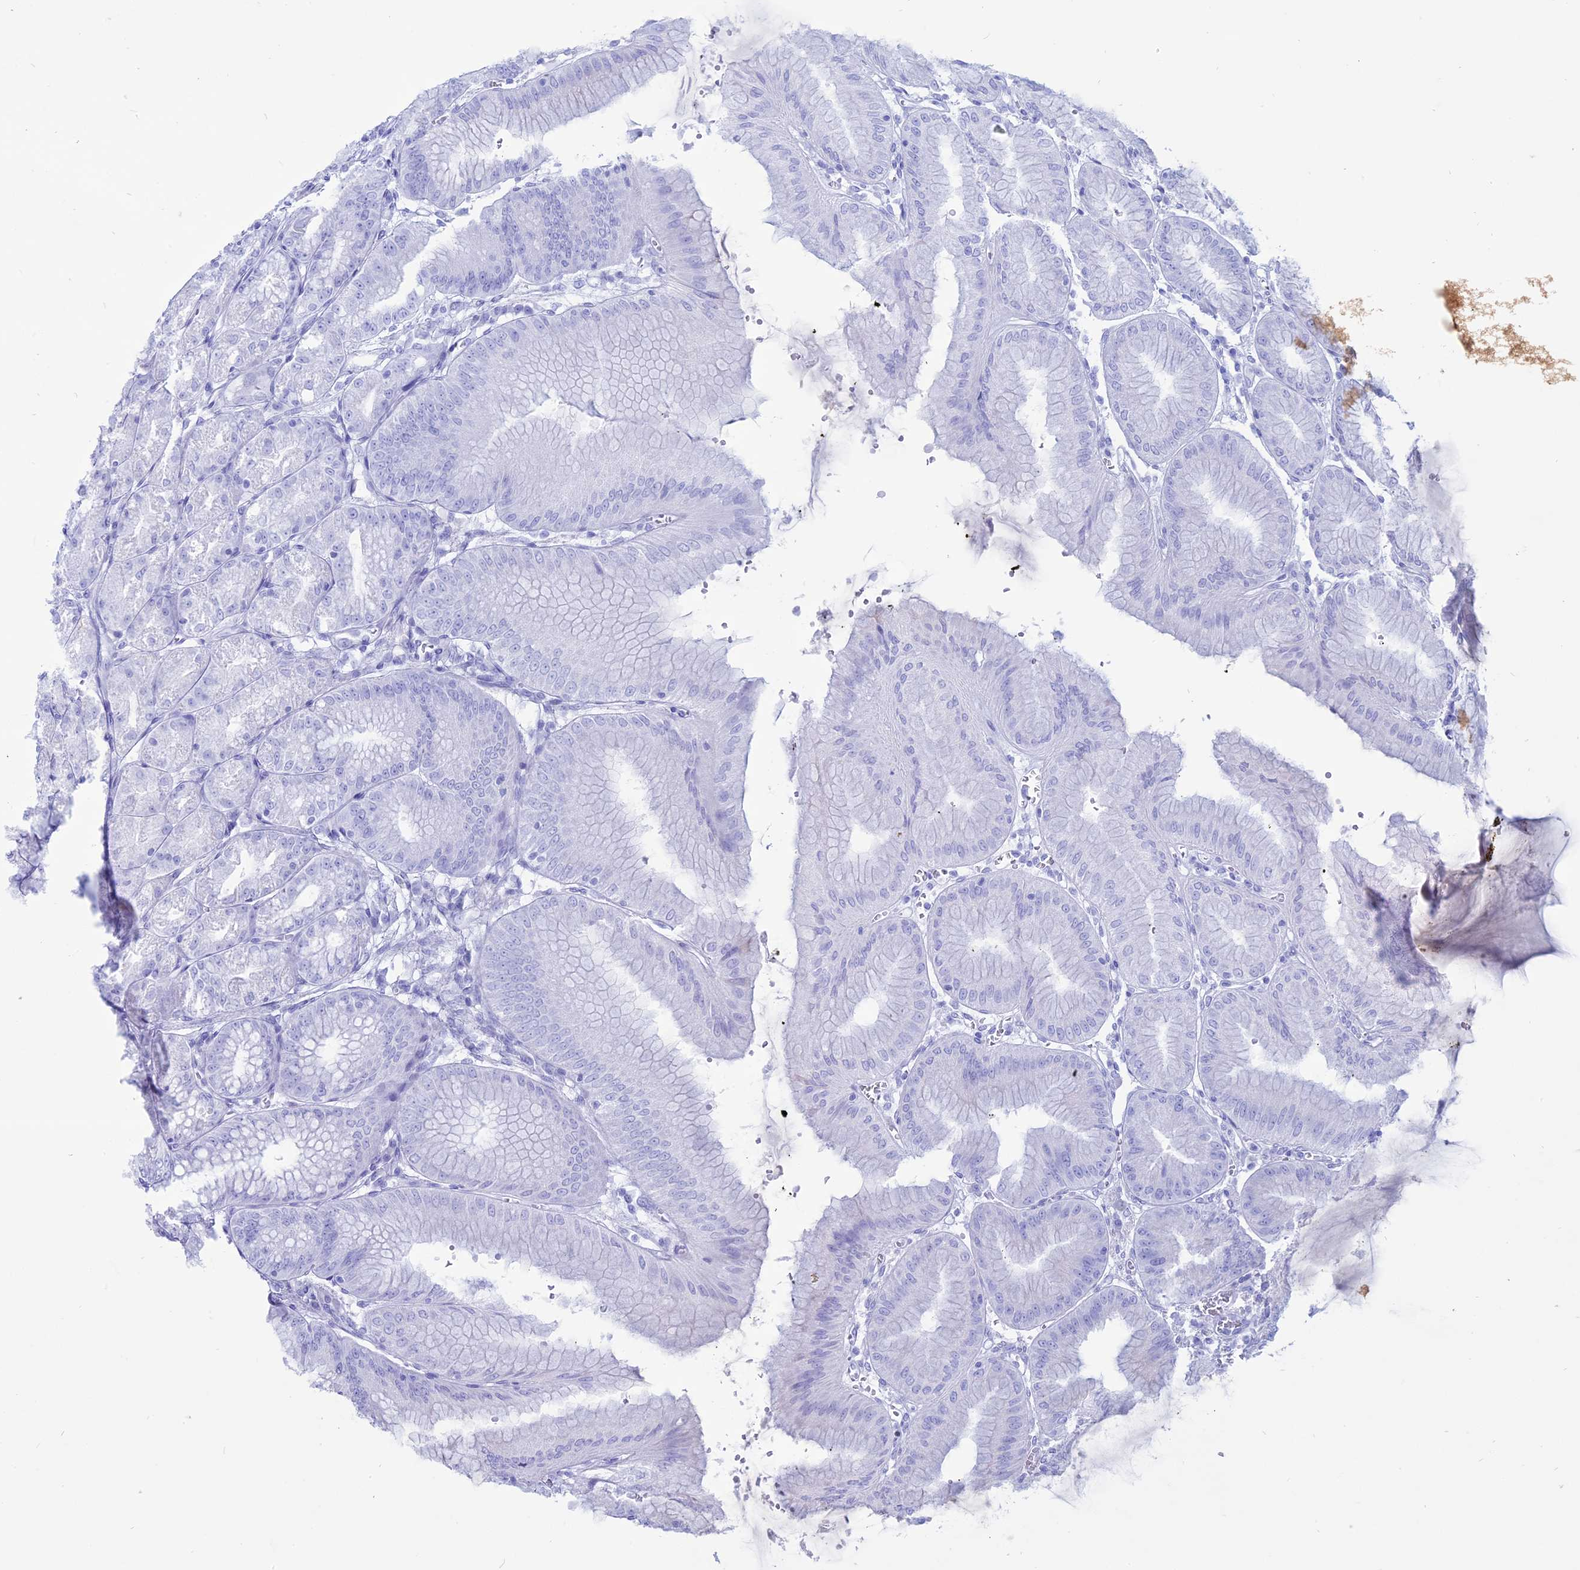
{"staining": {"intensity": "negative", "quantity": "none", "location": "none"}, "tissue": "stomach", "cell_type": "Glandular cells", "image_type": "normal", "snomed": [{"axis": "morphology", "description": "Normal tissue, NOS"}, {"axis": "topography", "description": "Stomach, lower"}], "caption": "Immunohistochemistry photomicrograph of benign stomach stained for a protein (brown), which demonstrates no staining in glandular cells.", "gene": "OR2AE1", "patient": {"sex": "male", "age": 71}}